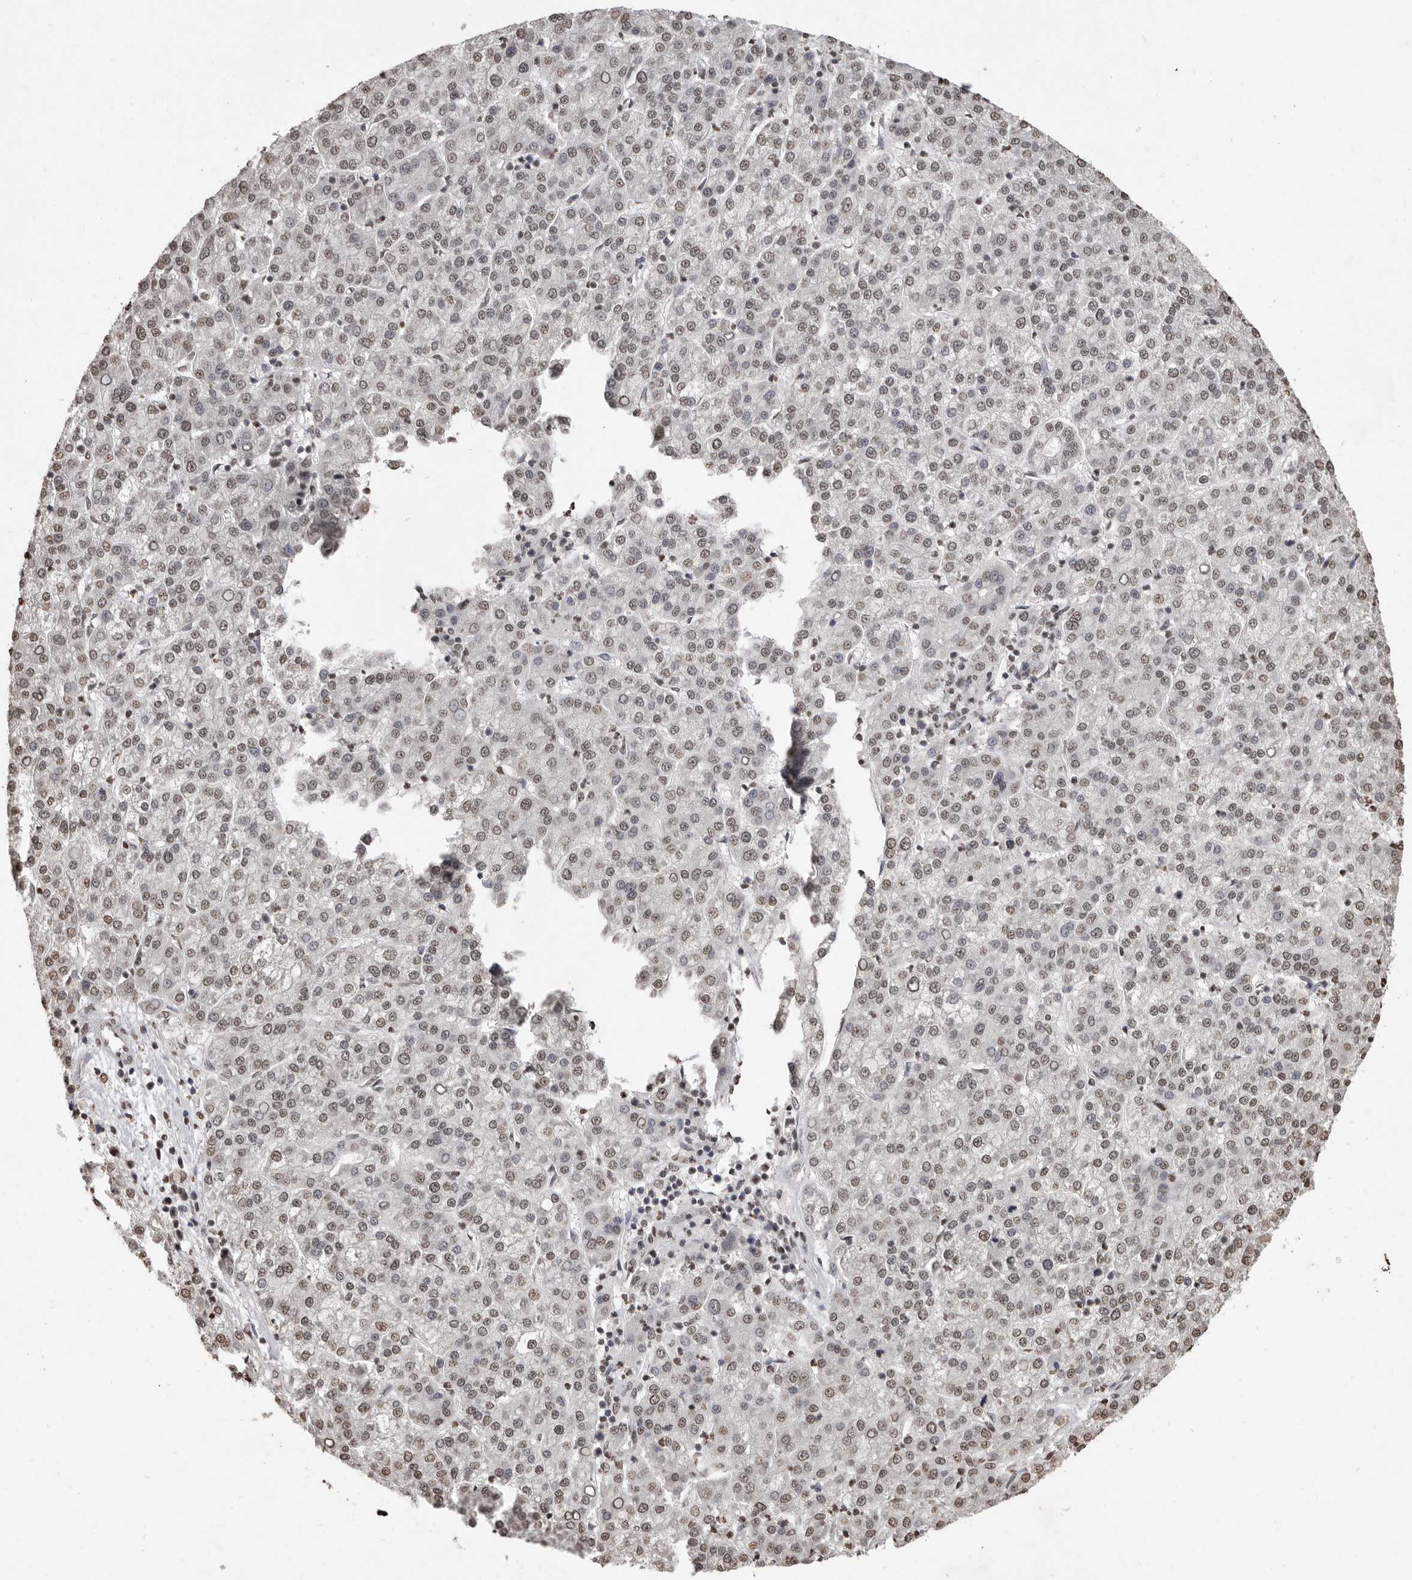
{"staining": {"intensity": "weak", "quantity": "25%-75%", "location": "nuclear"}, "tissue": "liver cancer", "cell_type": "Tumor cells", "image_type": "cancer", "snomed": [{"axis": "morphology", "description": "Carcinoma, Hepatocellular, NOS"}, {"axis": "topography", "description": "Liver"}], "caption": "Weak nuclear expression is appreciated in approximately 25%-75% of tumor cells in hepatocellular carcinoma (liver).", "gene": "WDR45", "patient": {"sex": "female", "age": 58}}